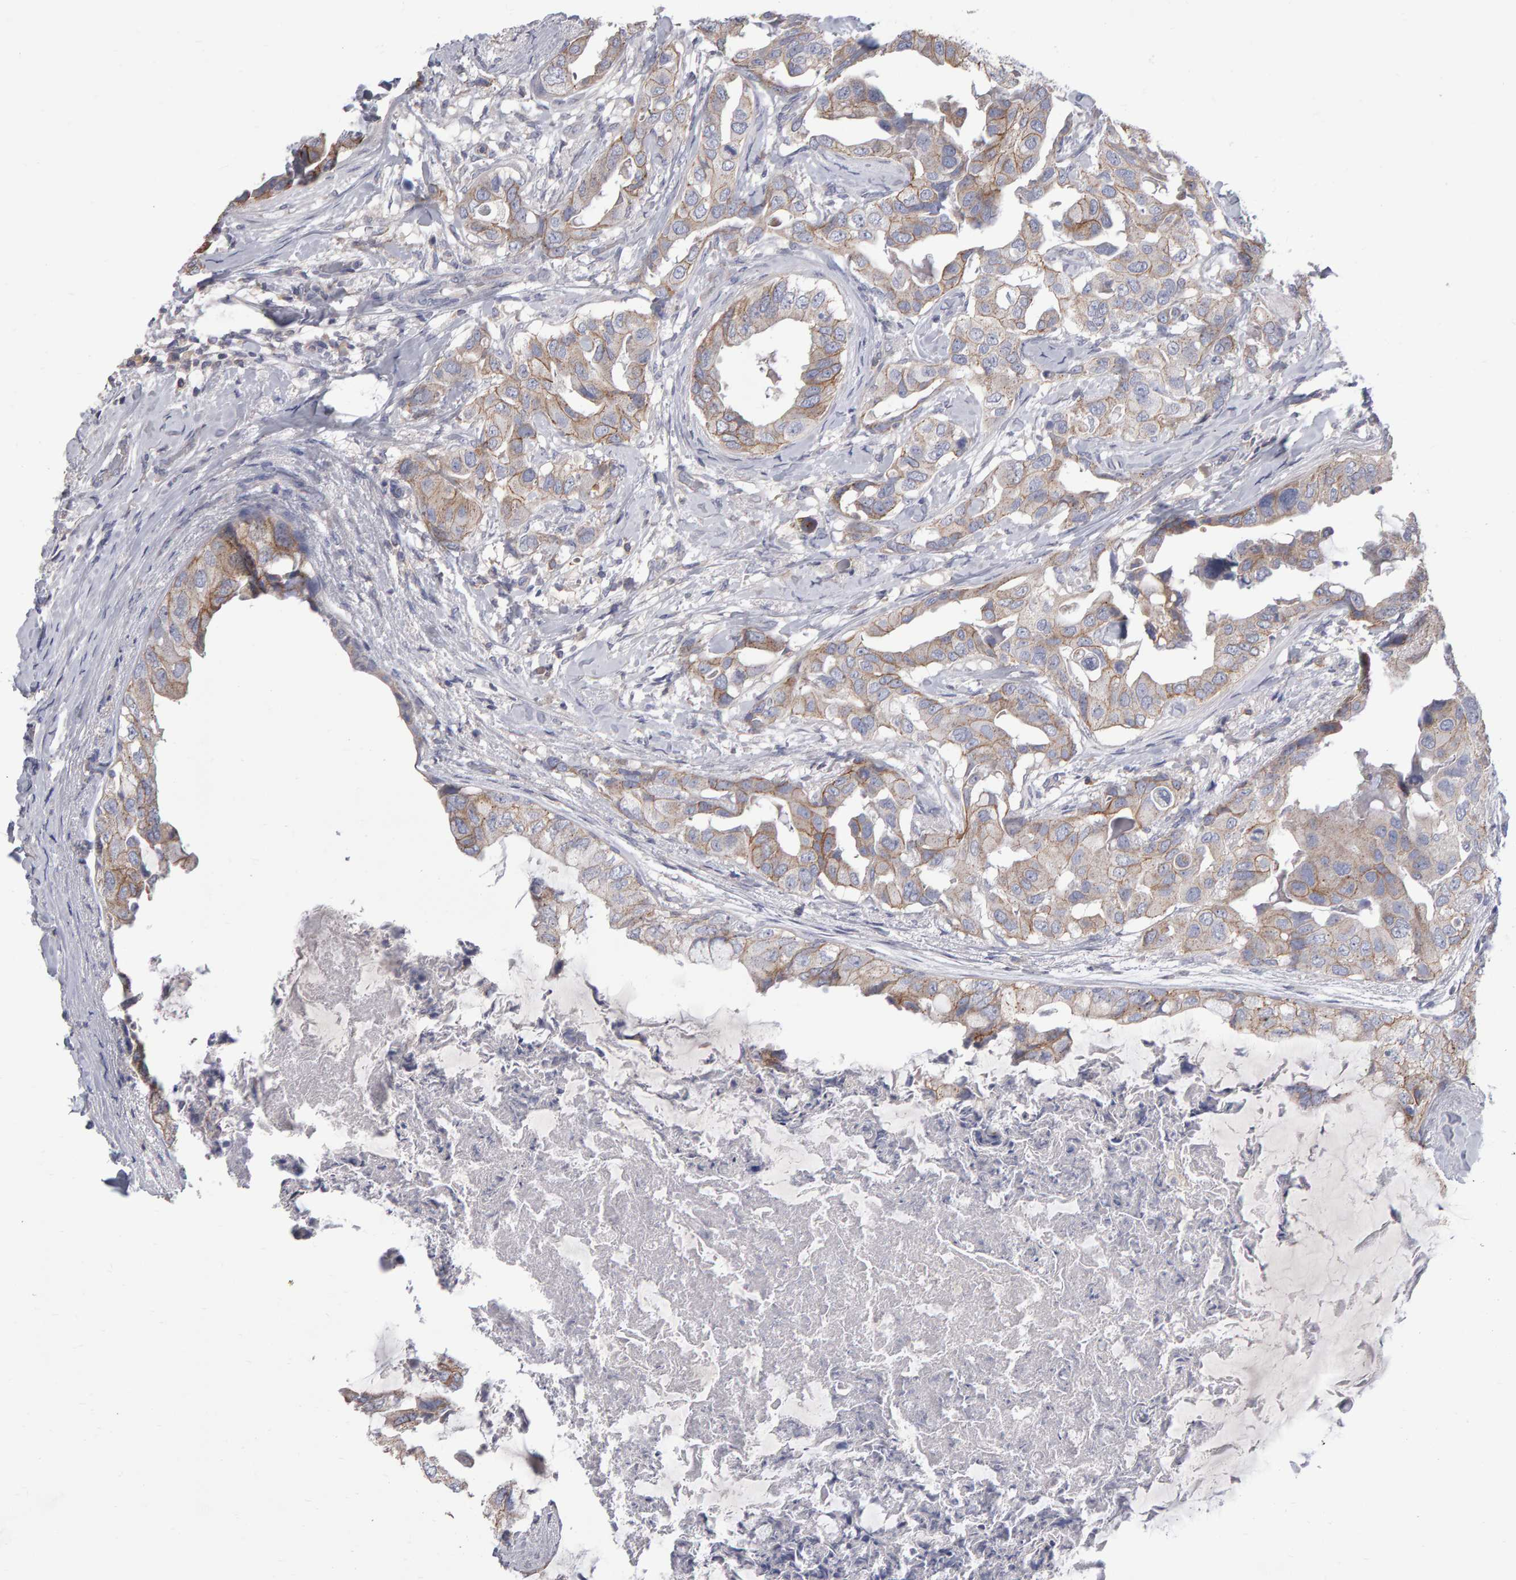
{"staining": {"intensity": "weak", "quantity": ">75%", "location": "cytoplasmic/membranous"}, "tissue": "breast cancer", "cell_type": "Tumor cells", "image_type": "cancer", "snomed": [{"axis": "morphology", "description": "Duct carcinoma"}, {"axis": "topography", "description": "Breast"}], "caption": "Breast invasive ductal carcinoma stained for a protein exhibits weak cytoplasmic/membranous positivity in tumor cells. The protein of interest is stained brown, and the nuclei are stained in blue (DAB (3,3'-diaminobenzidine) IHC with brightfield microscopy, high magnification).", "gene": "PGS1", "patient": {"sex": "female", "age": 40}}